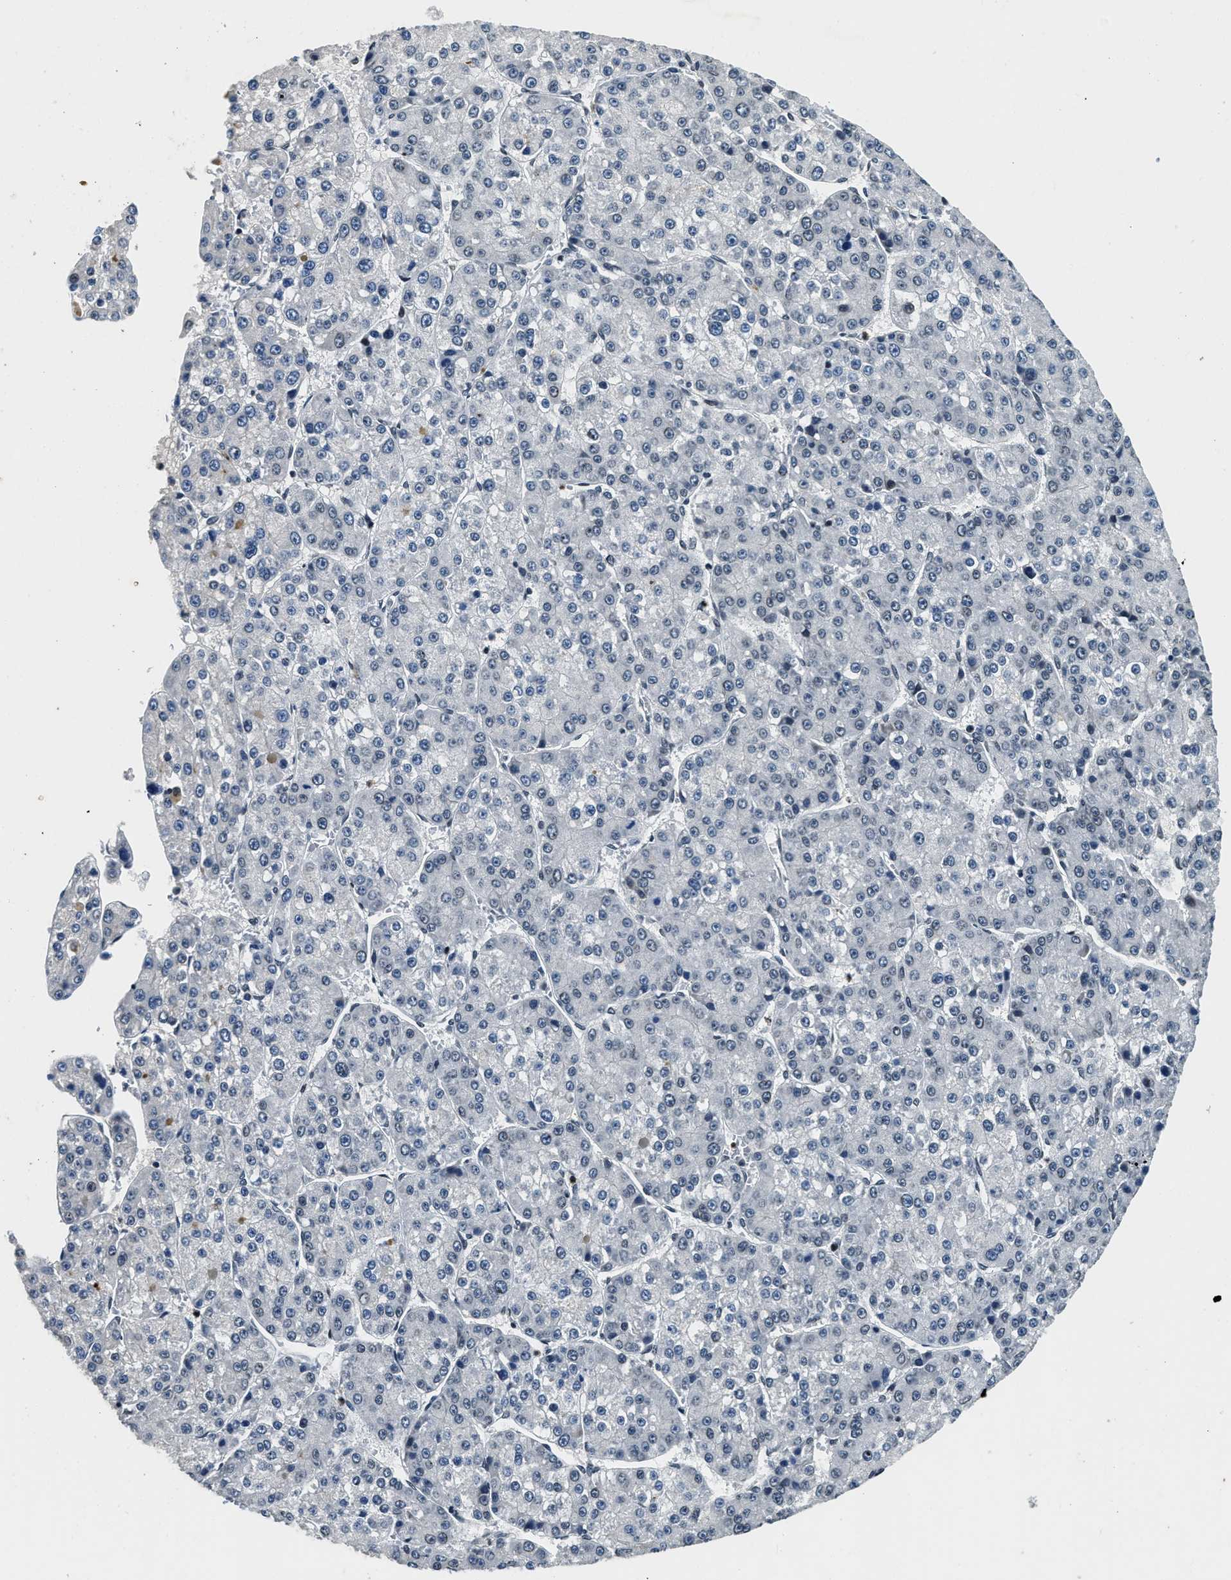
{"staining": {"intensity": "negative", "quantity": "none", "location": "none"}, "tissue": "liver cancer", "cell_type": "Tumor cells", "image_type": "cancer", "snomed": [{"axis": "morphology", "description": "Carcinoma, Hepatocellular, NOS"}, {"axis": "topography", "description": "Liver"}], "caption": "The IHC micrograph has no significant expression in tumor cells of liver hepatocellular carcinoma tissue. Brightfield microscopy of IHC stained with DAB (brown) and hematoxylin (blue), captured at high magnification.", "gene": "ZC3HC1", "patient": {"sex": "female", "age": 73}}